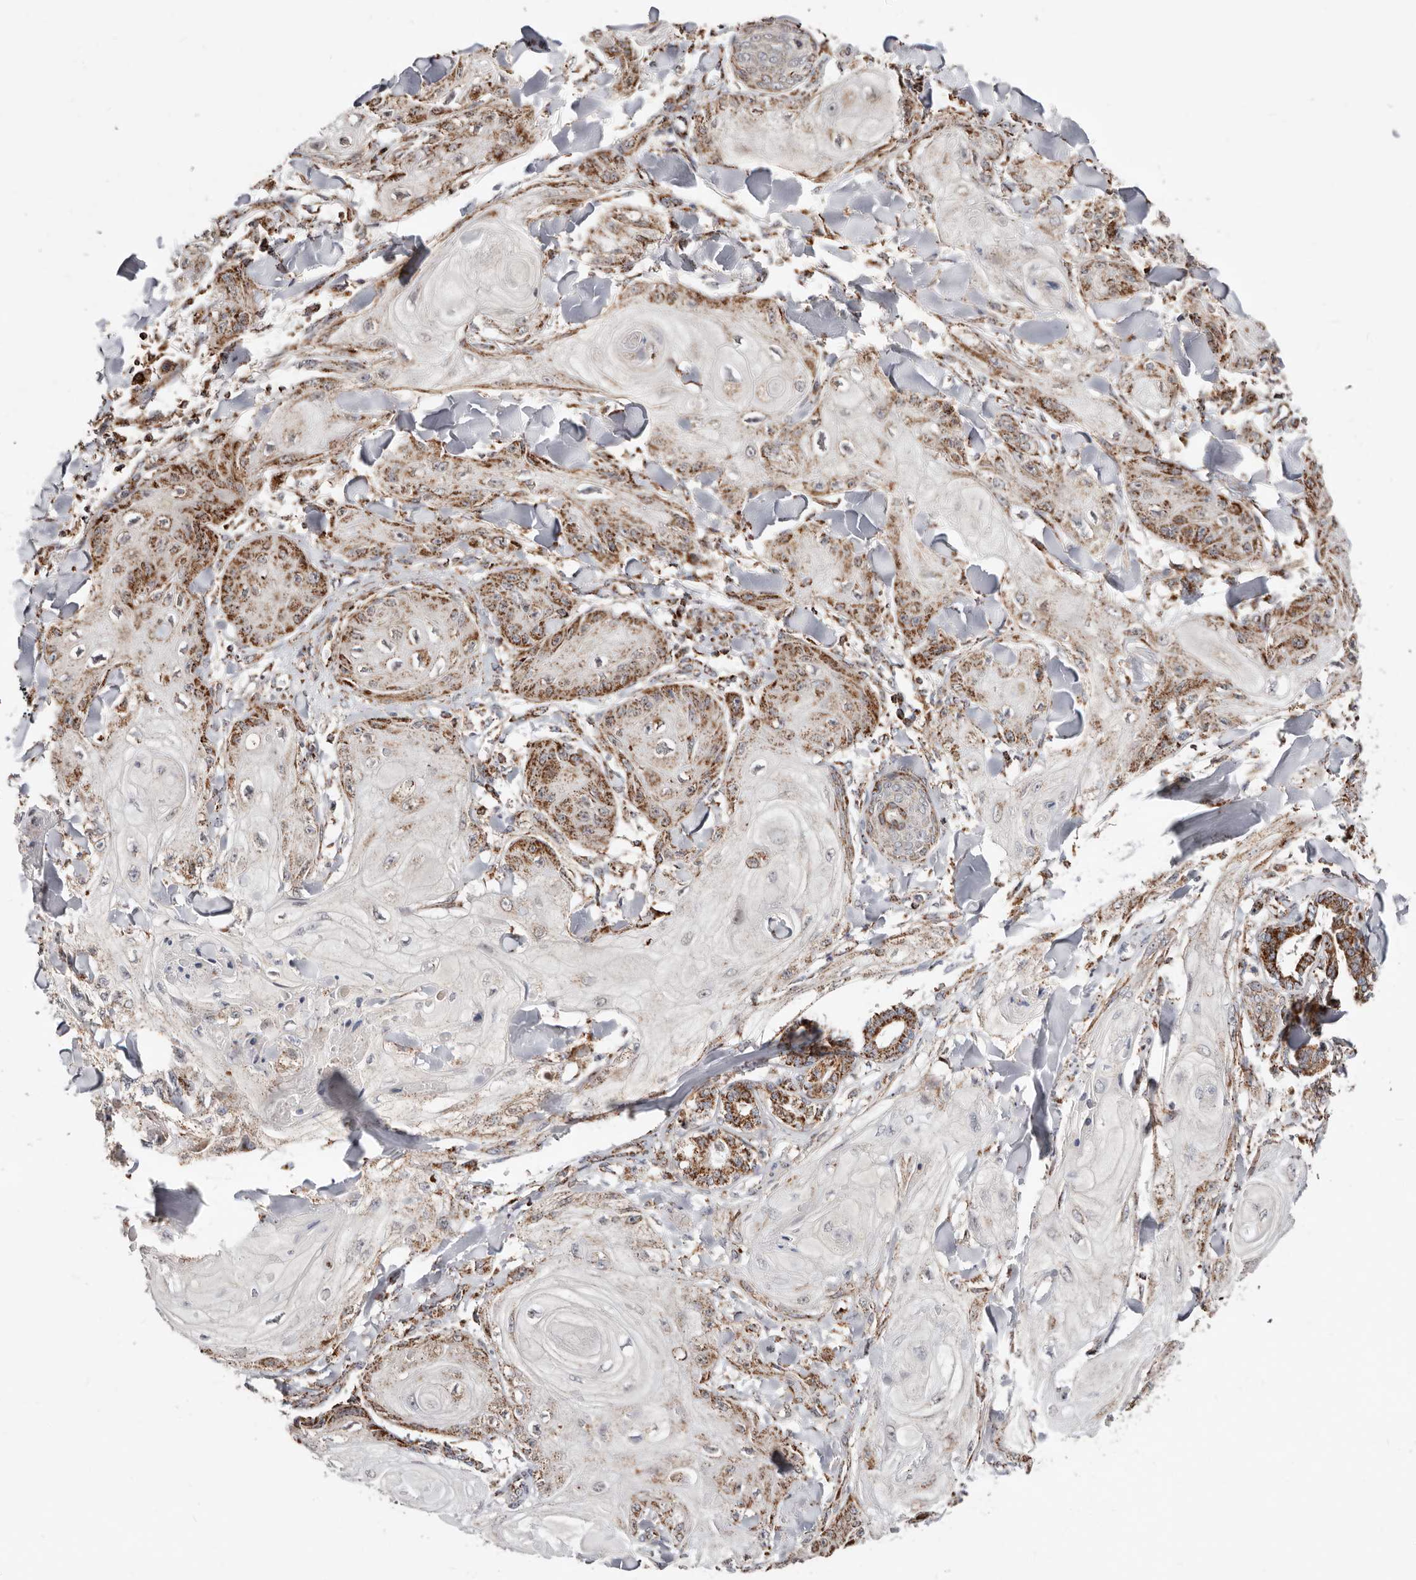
{"staining": {"intensity": "moderate", "quantity": "25%-75%", "location": "cytoplasmic/membranous"}, "tissue": "skin cancer", "cell_type": "Tumor cells", "image_type": "cancer", "snomed": [{"axis": "morphology", "description": "Squamous cell carcinoma, NOS"}, {"axis": "topography", "description": "Skin"}], "caption": "A histopathology image of skin cancer stained for a protein reveals moderate cytoplasmic/membranous brown staining in tumor cells. The protein is stained brown, and the nuclei are stained in blue (DAB IHC with brightfield microscopy, high magnification).", "gene": "PRKACB", "patient": {"sex": "male", "age": 74}}